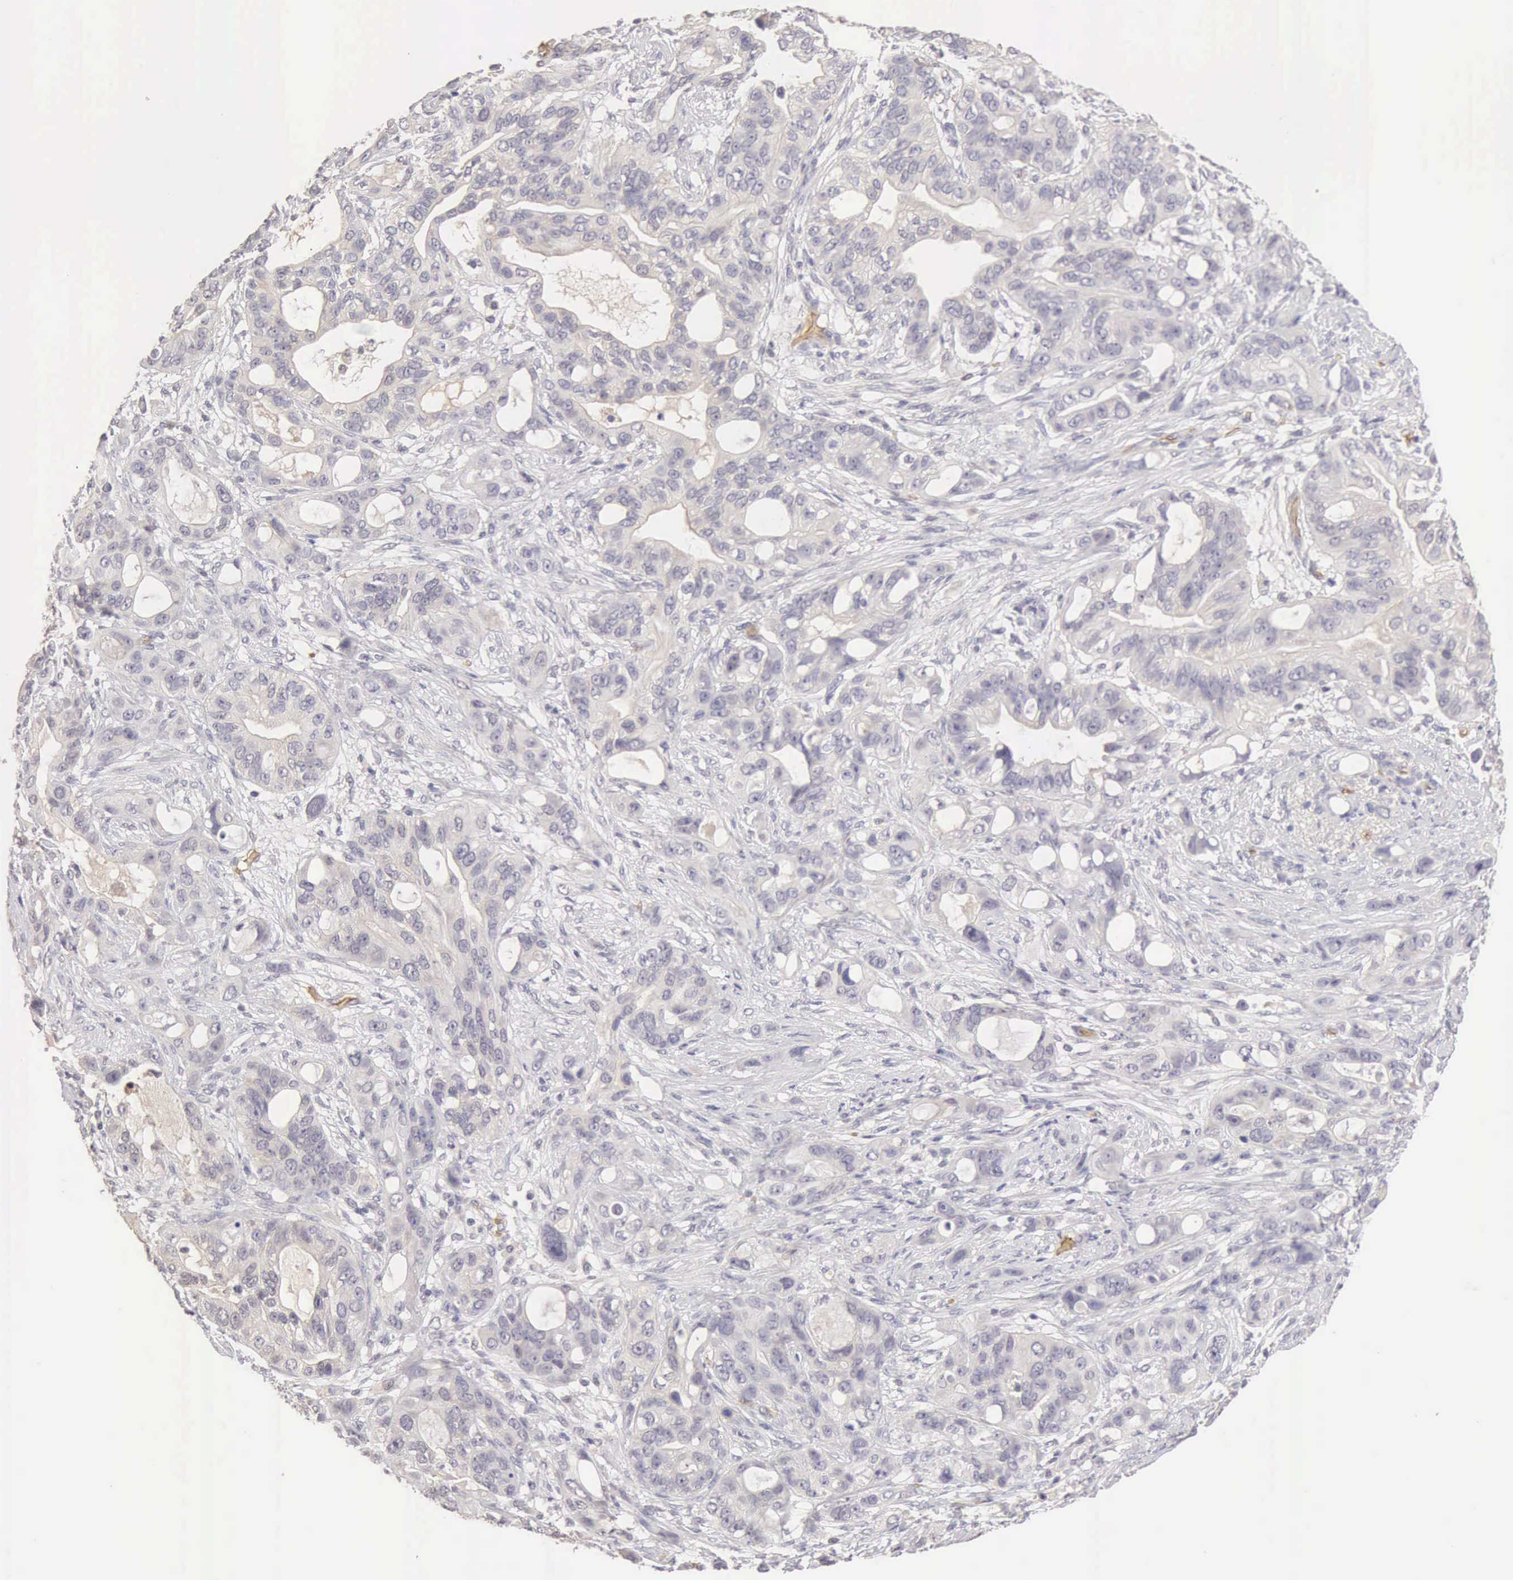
{"staining": {"intensity": "negative", "quantity": "none", "location": "none"}, "tissue": "stomach cancer", "cell_type": "Tumor cells", "image_type": "cancer", "snomed": [{"axis": "morphology", "description": "Adenocarcinoma, NOS"}, {"axis": "topography", "description": "Stomach, upper"}], "caption": "High power microscopy micrograph of an immunohistochemistry (IHC) micrograph of stomach cancer, revealing no significant expression in tumor cells. Nuclei are stained in blue.", "gene": "CFI", "patient": {"sex": "male", "age": 47}}